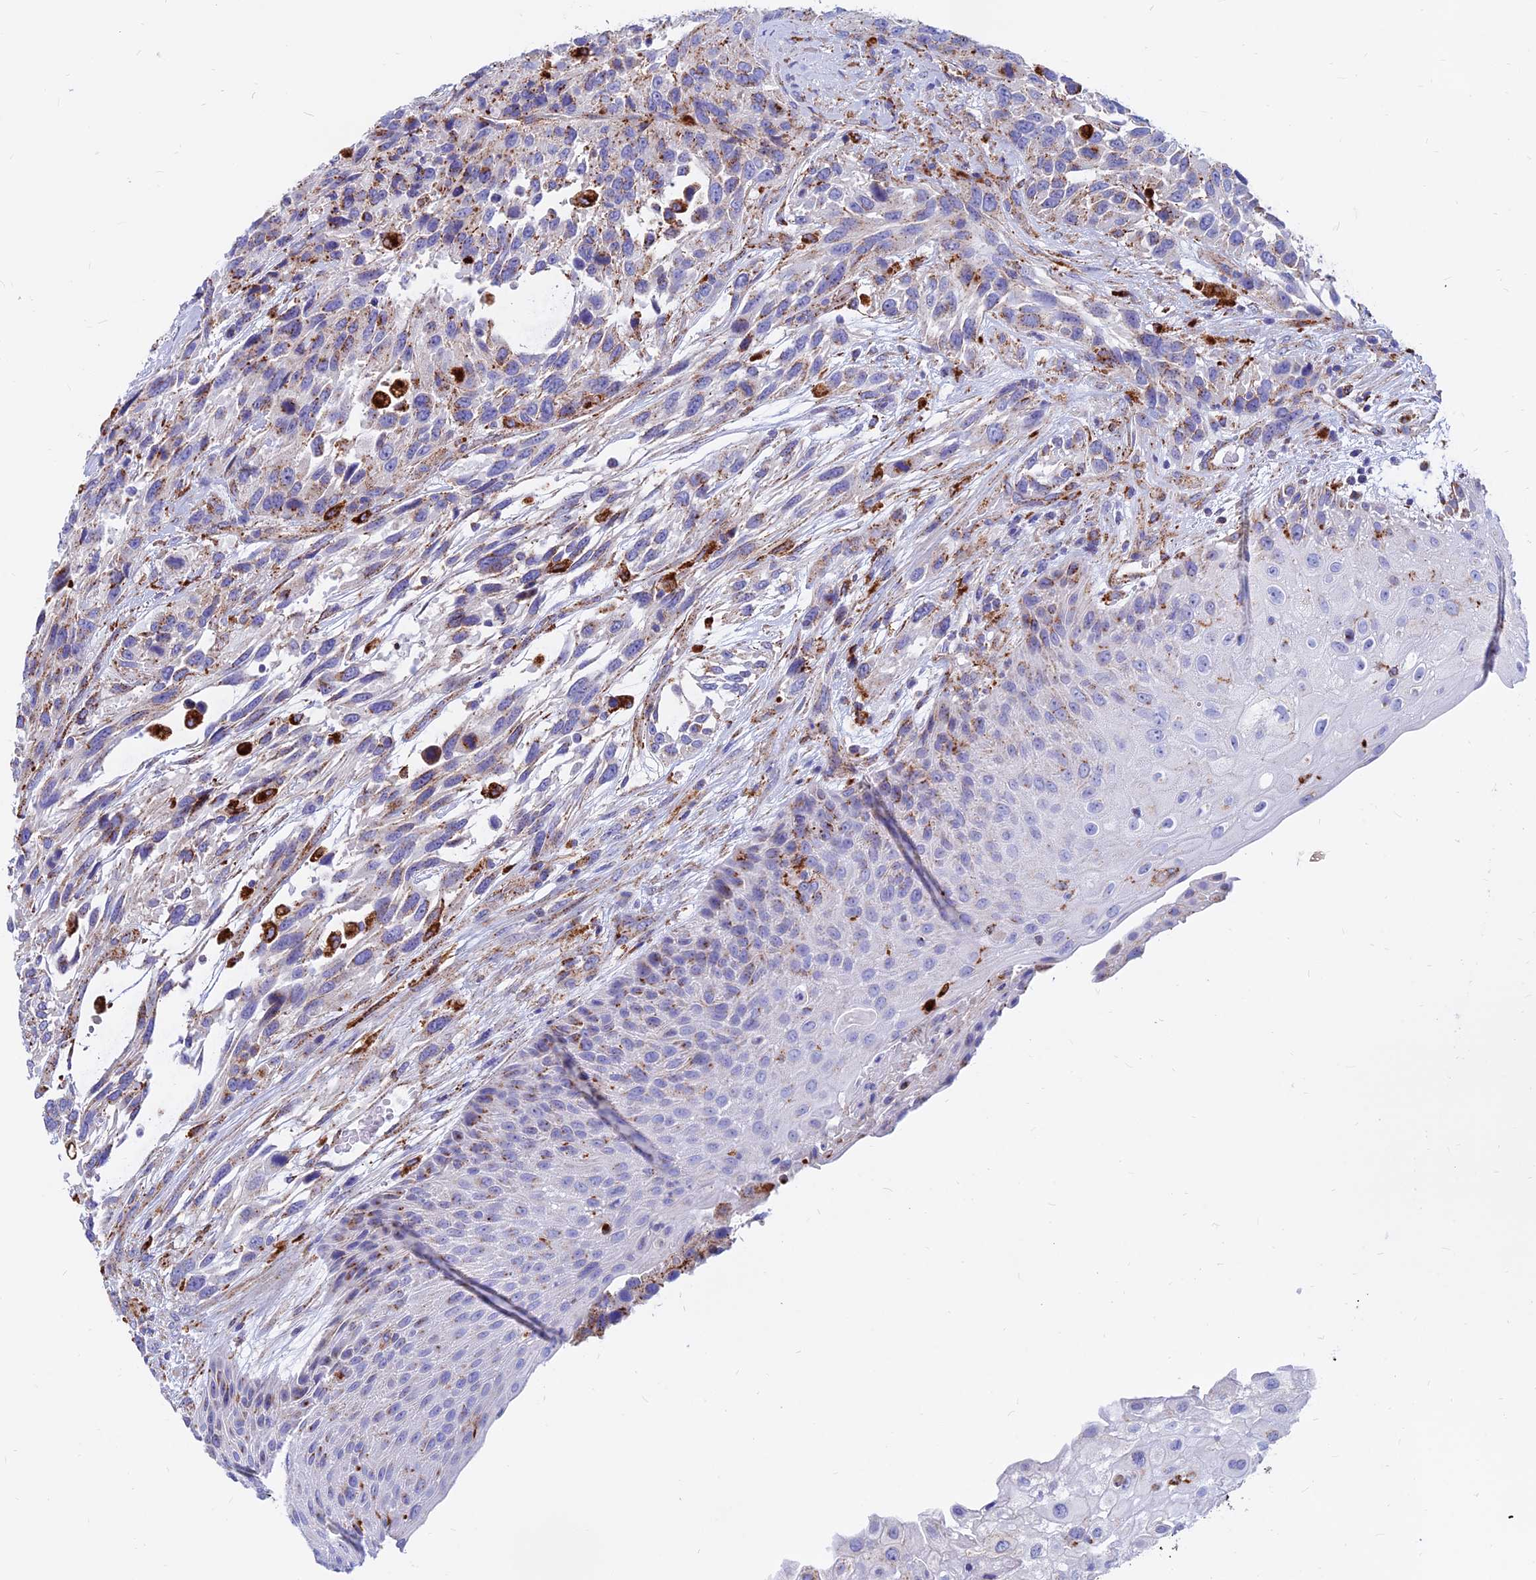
{"staining": {"intensity": "moderate", "quantity": "<25%", "location": "cytoplasmic/membranous"}, "tissue": "urothelial cancer", "cell_type": "Tumor cells", "image_type": "cancer", "snomed": [{"axis": "morphology", "description": "Urothelial carcinoma, High grade"}, {"axis": "topography", "description": "Urinary bladder"}], "caption": "Immunohistochemistry of human high-grade urothelial carcinoma shows low levels of moderate cytoplasmic/membranous positivity in approximately <25% of tumor cells.", "gene": "SPNS1", "patient": {"sex": "female", "age": 70}}